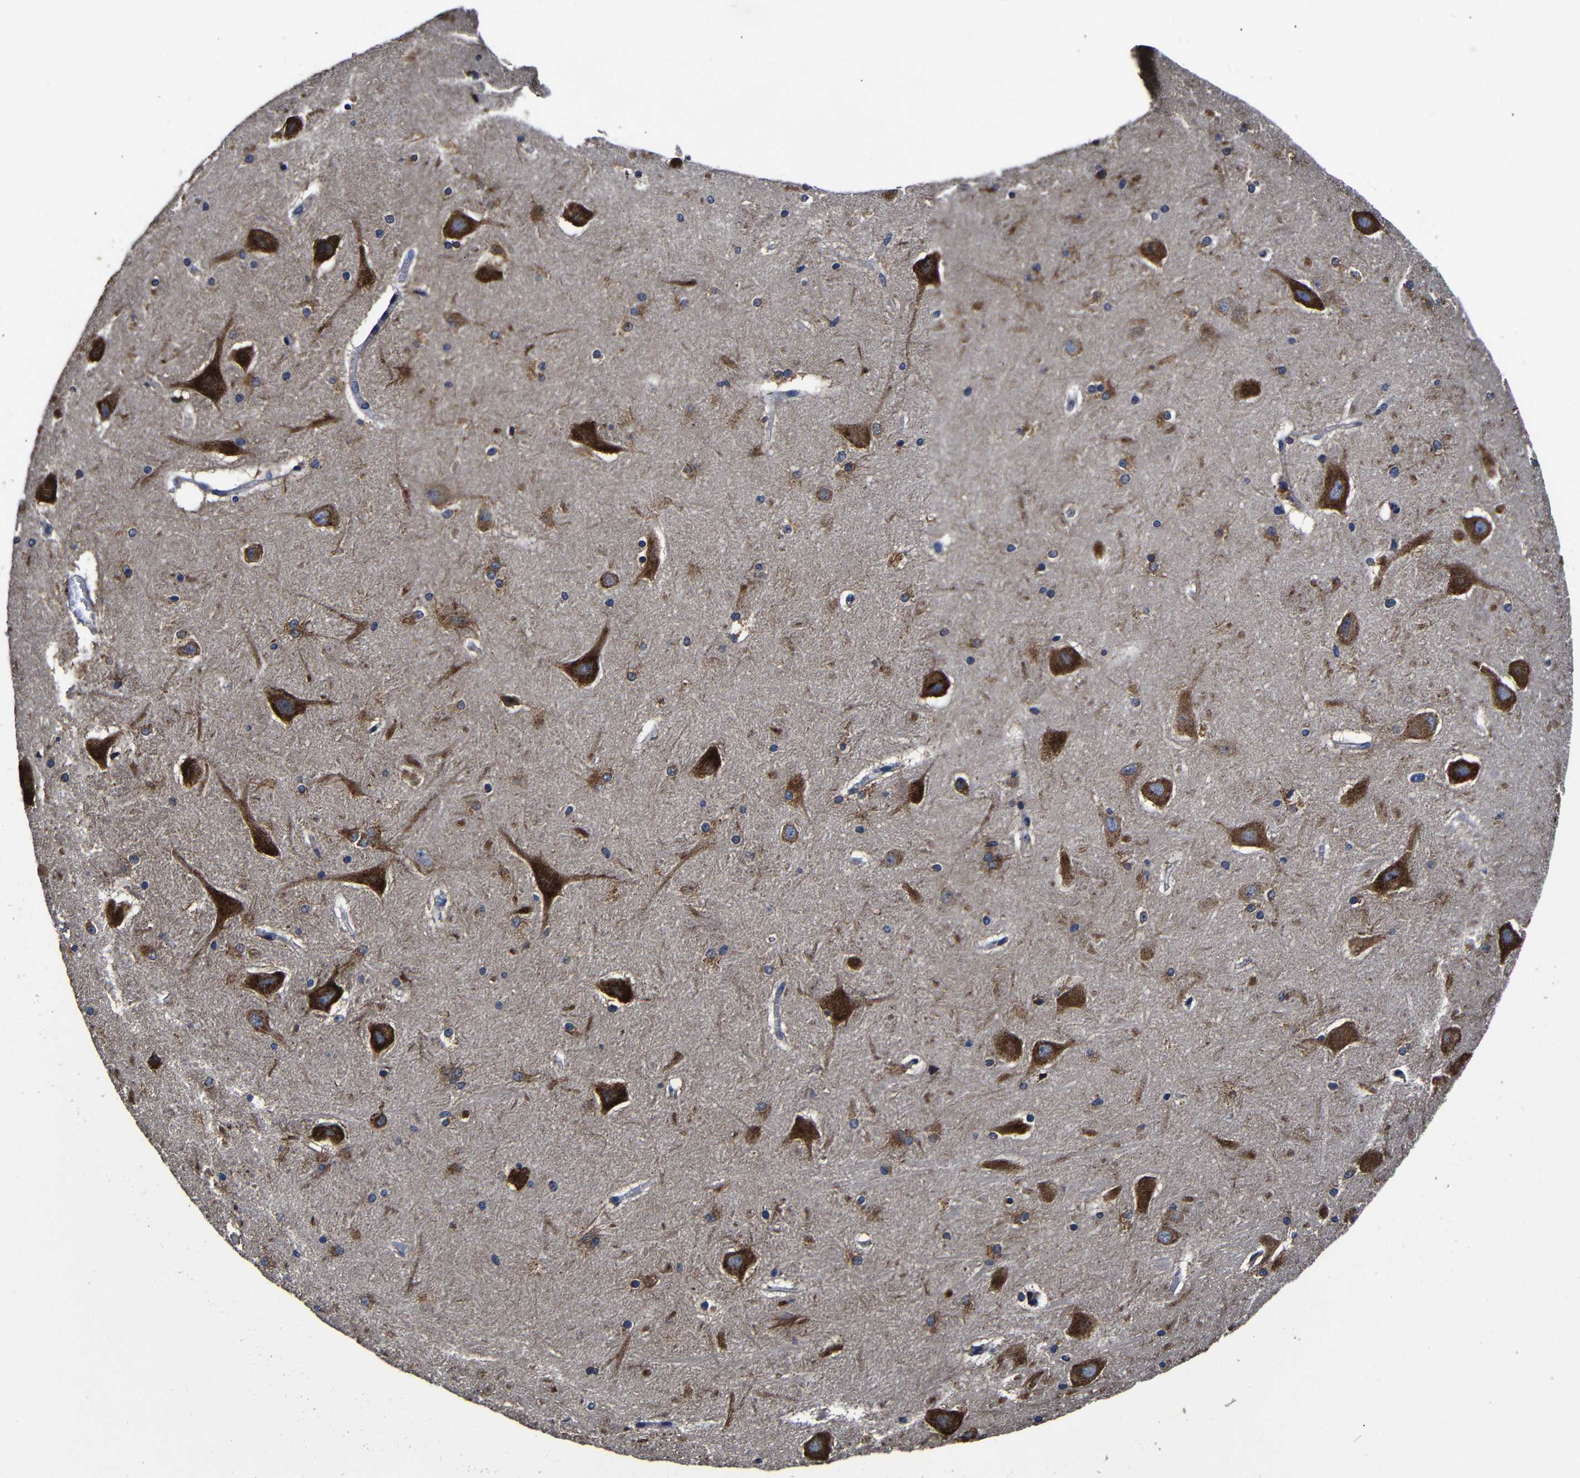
{"staining": {"intensity": "moderate", "quantity": "25%-75%", "location": "cytoplasmic/membranous"}, "tissue": "hippocampus", "cell_type": "Glial cells", "image_type": "normal", "snomed": [{"axis": "morphology", "description": "Normal tissue, NOS"}, {"axis": "topography", "description": "Hippocampus"}], "caption": "High-power microscopy captured an immunohistochemistry image of unremarkable hippocampus, revealing moderate cytoplasmic/membranous positivity in about 25%-75% of glial cells. (DAB IHC, brown staining for protein, blue staining for nuclei).", "gene": "SCN9A", "patient": {"sex": "male", "age": 45}}